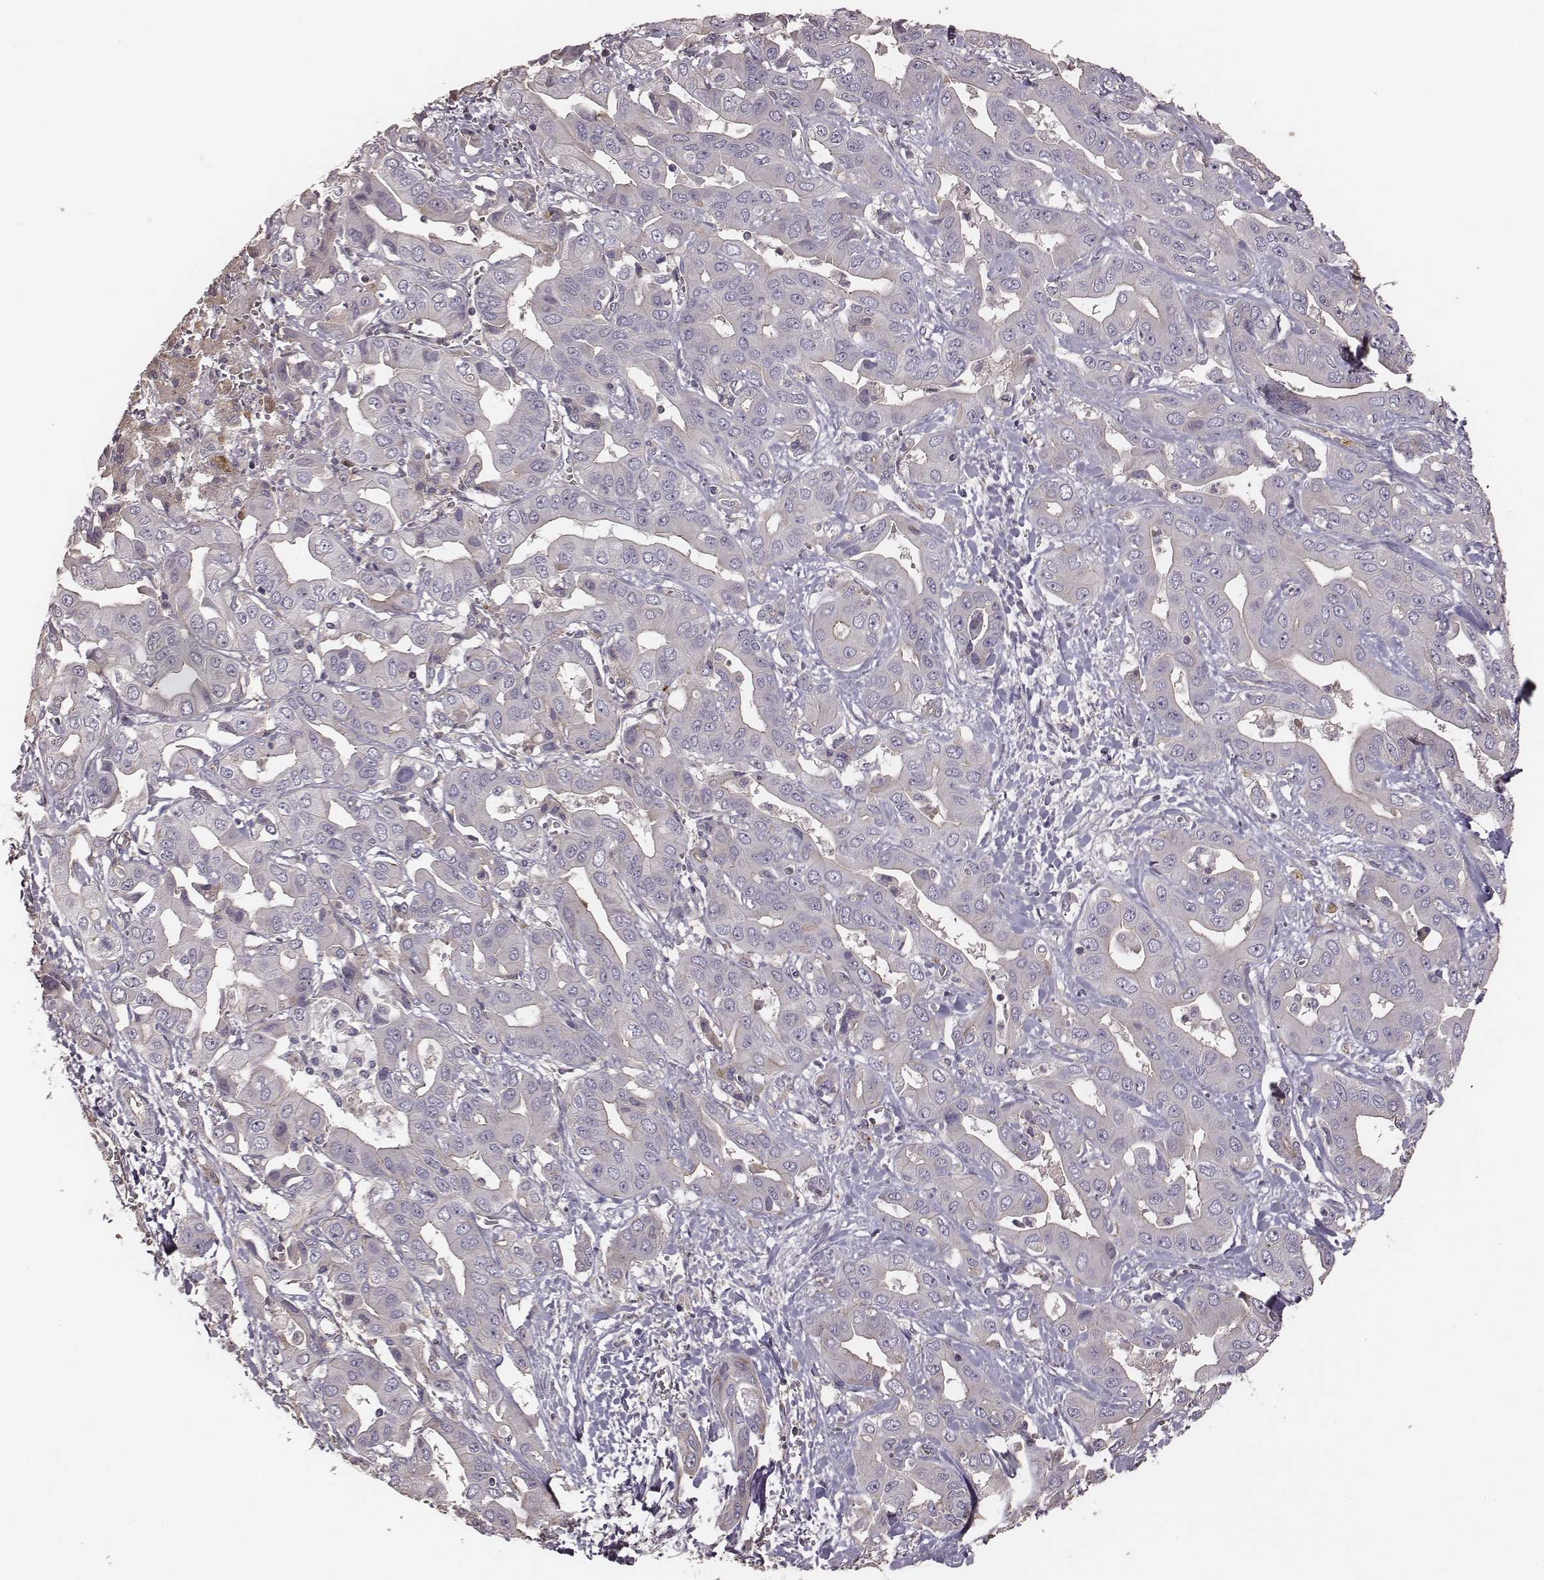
{"staining": {"intensity": "negative", "quantity": "none", "location": "none"}, "tissue": "liver cancer", "cell_type": "Tumor cells", "image_type": "cancer", "snomed": [{"axis": "morphology", "description": "Cholangiocarcinoma"}, {"axis": "topography", "description": "Liver"}], "caption": "Liver cholangiocarcinoma stained for a protein using IHC shows no staining tumor cells.", "gene": "OTOGL", "patient": {"sex": "female", "age": 52}}